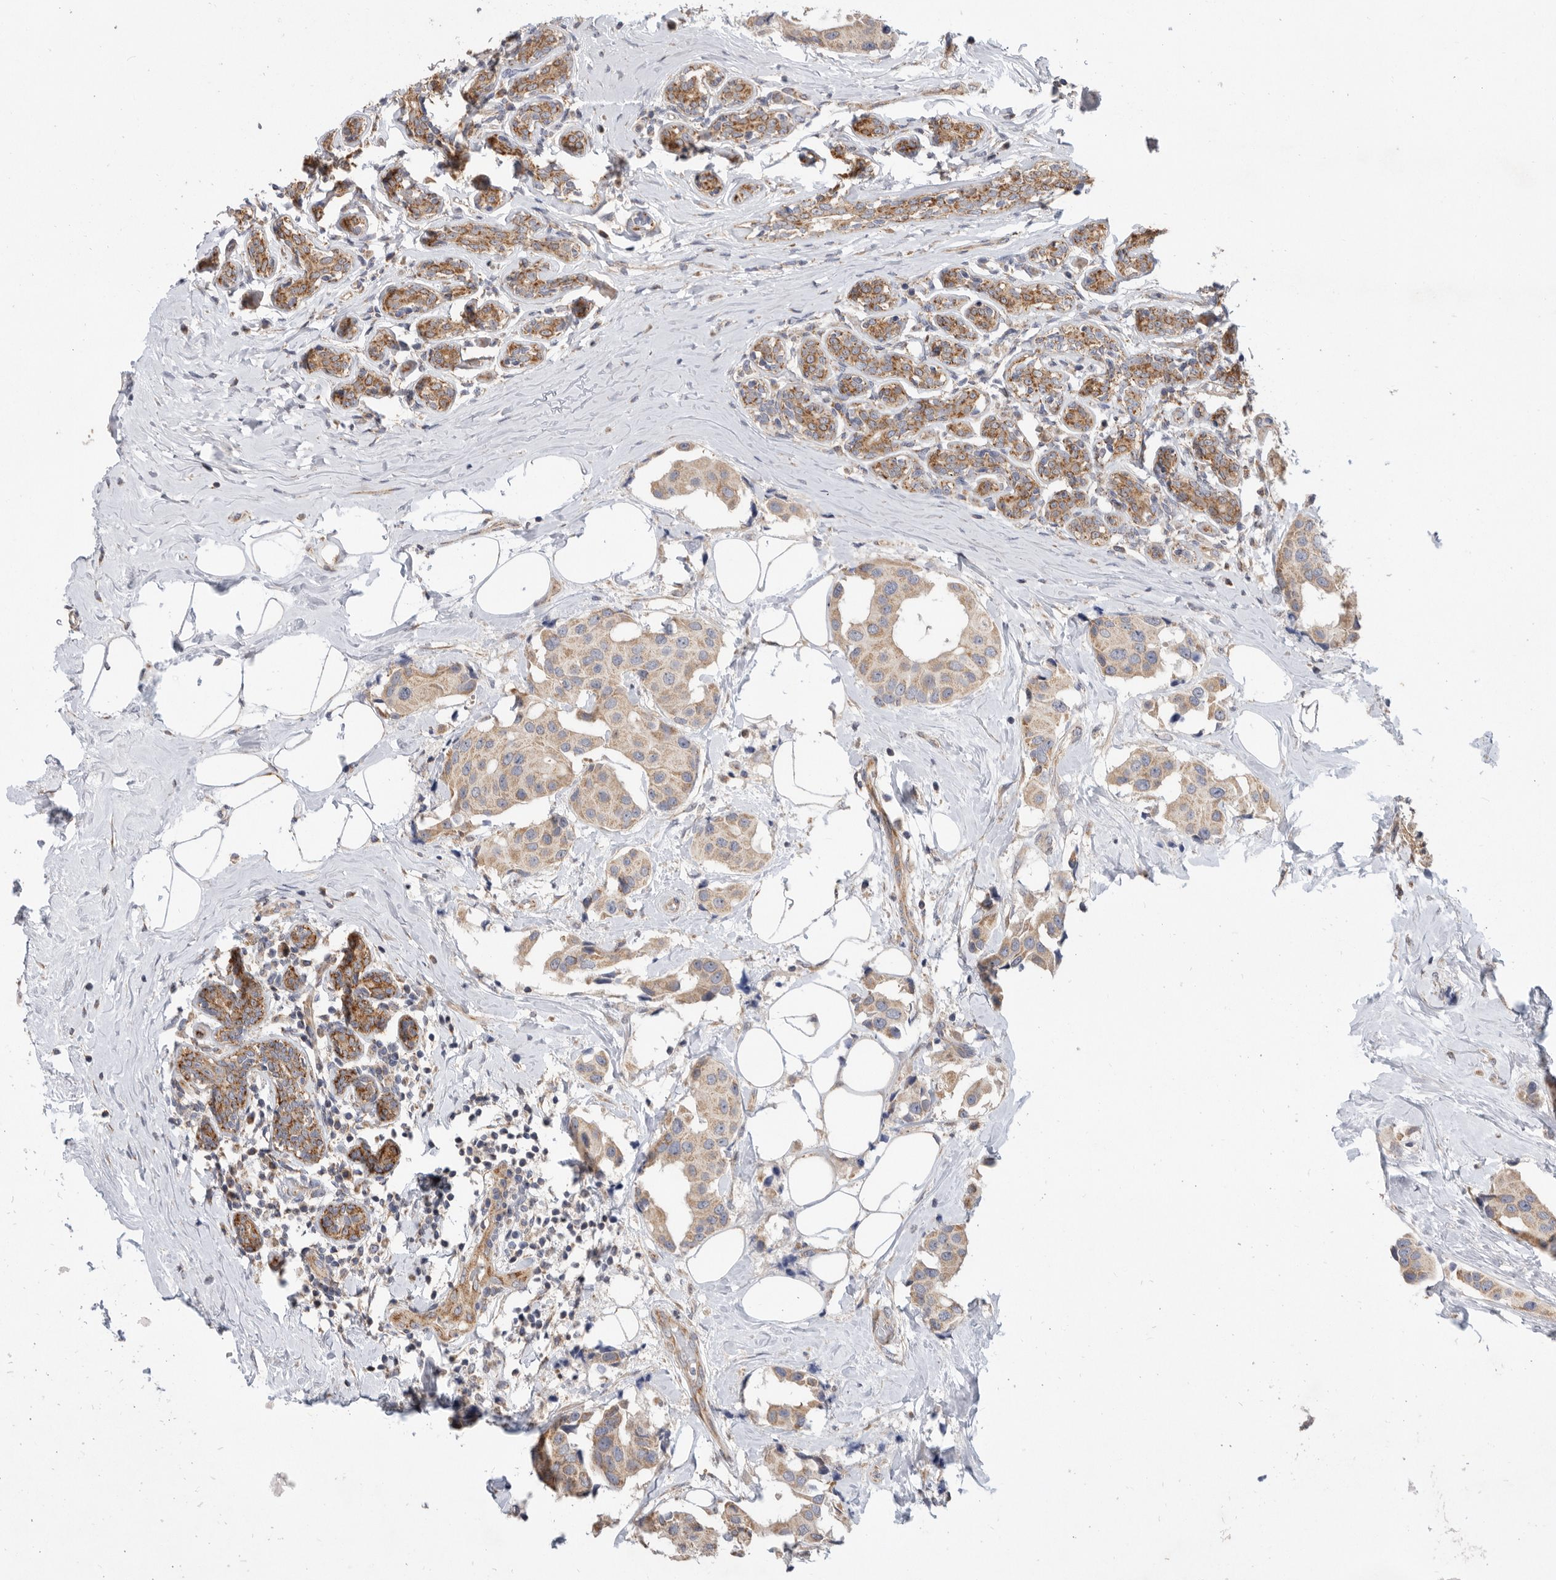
{"staining": {"intensity": "moderate", "quantity": ">75%", "location": "cytoplasmic/membranous"}, "tissue": "breast cancer", "cell_type": "Tumor cells", "image_type": "cancer", "snomed": [{"axis": "morphology", "description": "Normal tissue, NOS"}, {"axis": "morphology", "description": "Duct carcinoma"}, {"axis": "topography", "description": "Breast"}], "caption": "This image demonstrates immunohistochemistry staining of human infiltrating ductal carcinoma (breast), with medium moderate cytoplasmic/membranous expression in approximately >75% of tumor cells.", "gene": "MTFR1L", "patient": {"sex": "female", "age": 39}}